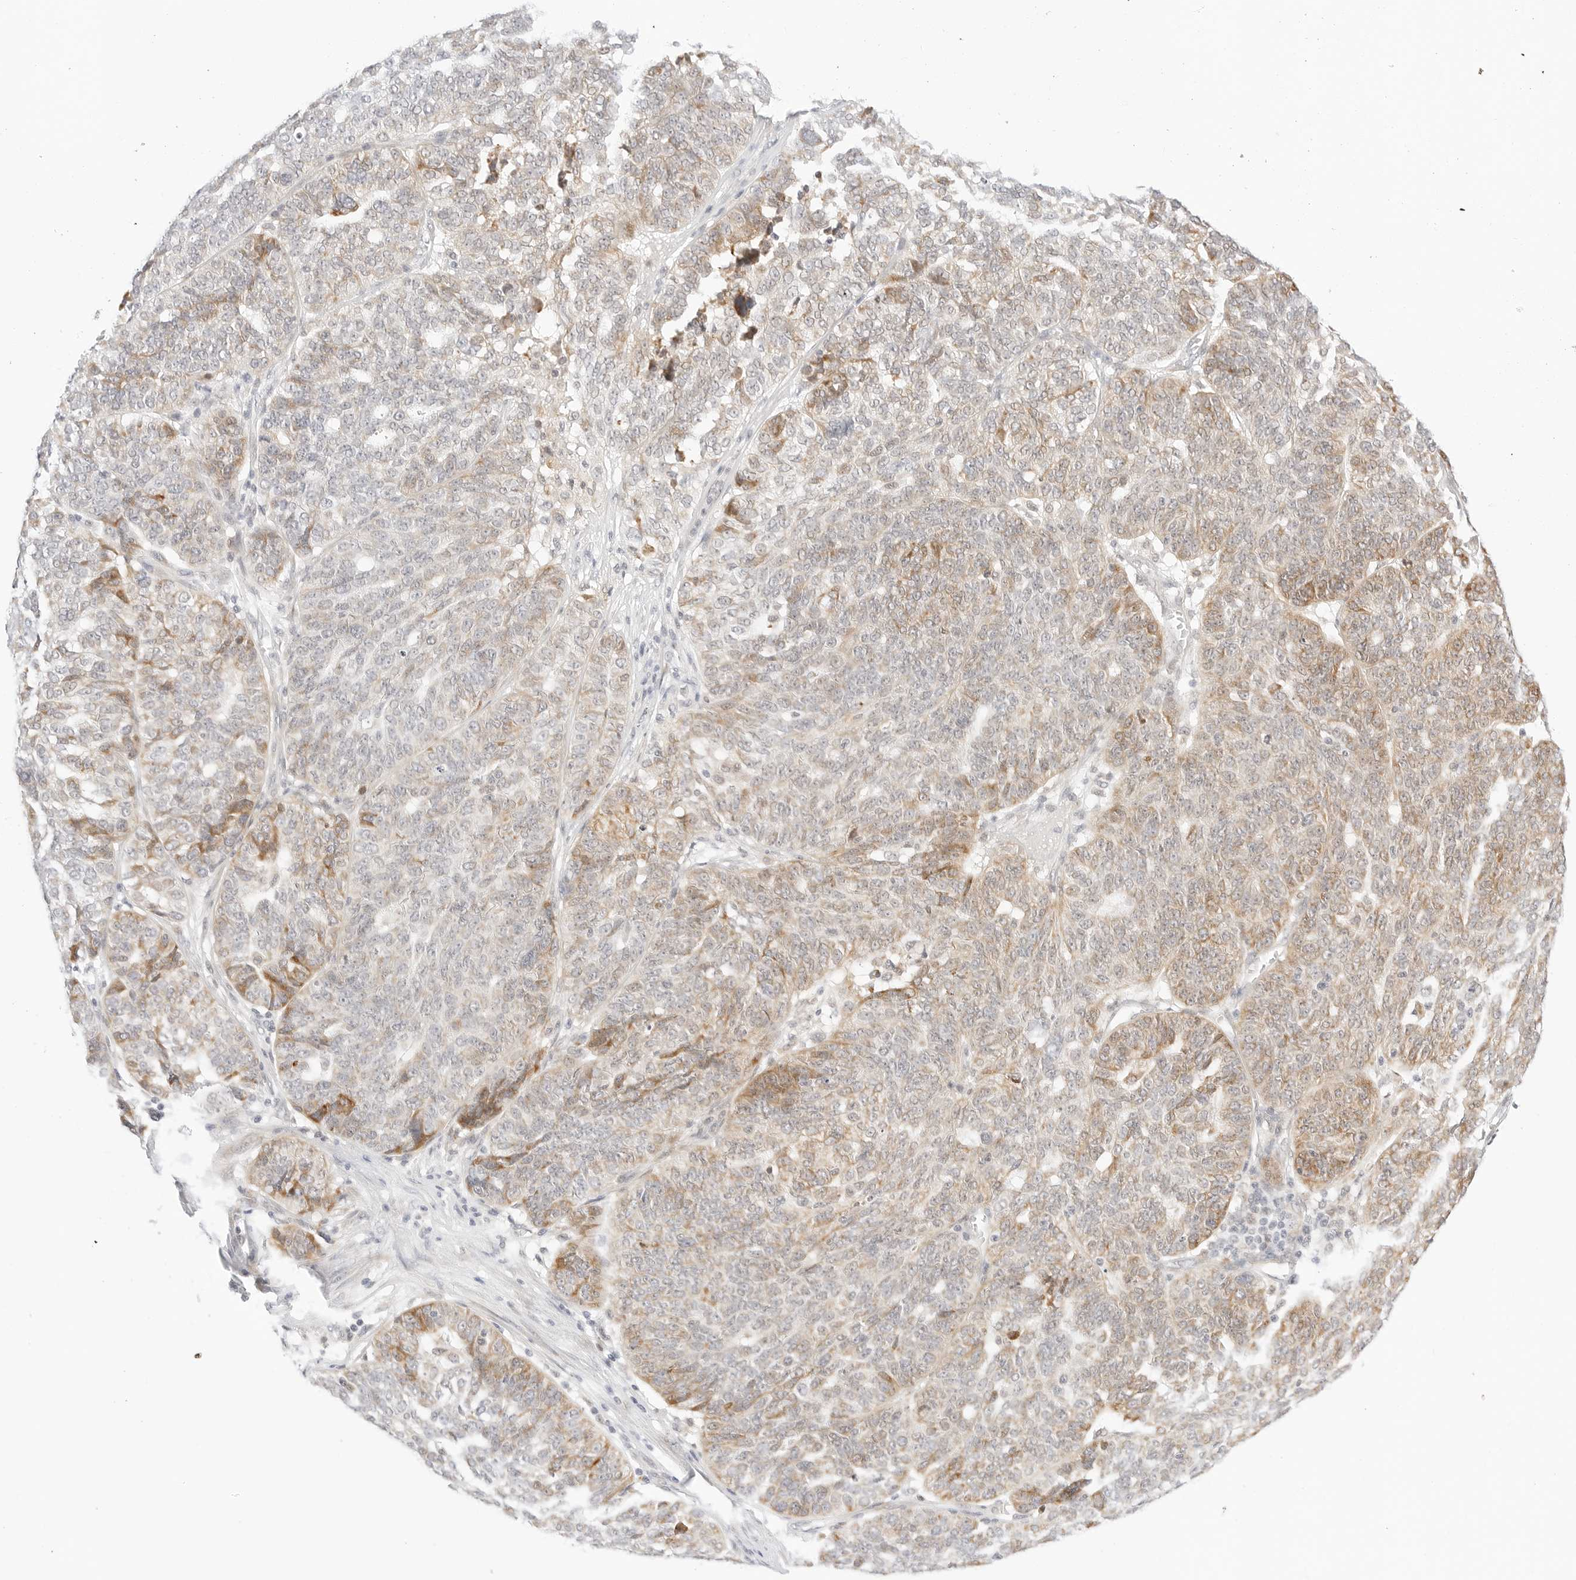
{"staining": {"intensity": "moderate", "quantity": "<25%", "location": "cytoplasmic/membranous"}, "tissue": "ovarian cancer", "cell_type": "Tumor cells", "image_type": "cancer", "snomed": [{"axis": "morphology", "description": "Cystadenocarcinoma, serous, NOS"}, {"axis": "topography", "description": "Ovary"}], "caption": "This photomicrograph reveals serous cystadenocarcinoma (ovarian) stained with immunohistochemistry to label a protein in brown. The cytoplasmic/membranous of tumor cells show moderate positivity for the protein. Nuclei are counter-stained blue.", "gene": "XKR4", "patient": {"sex": "female", "age": 59}}